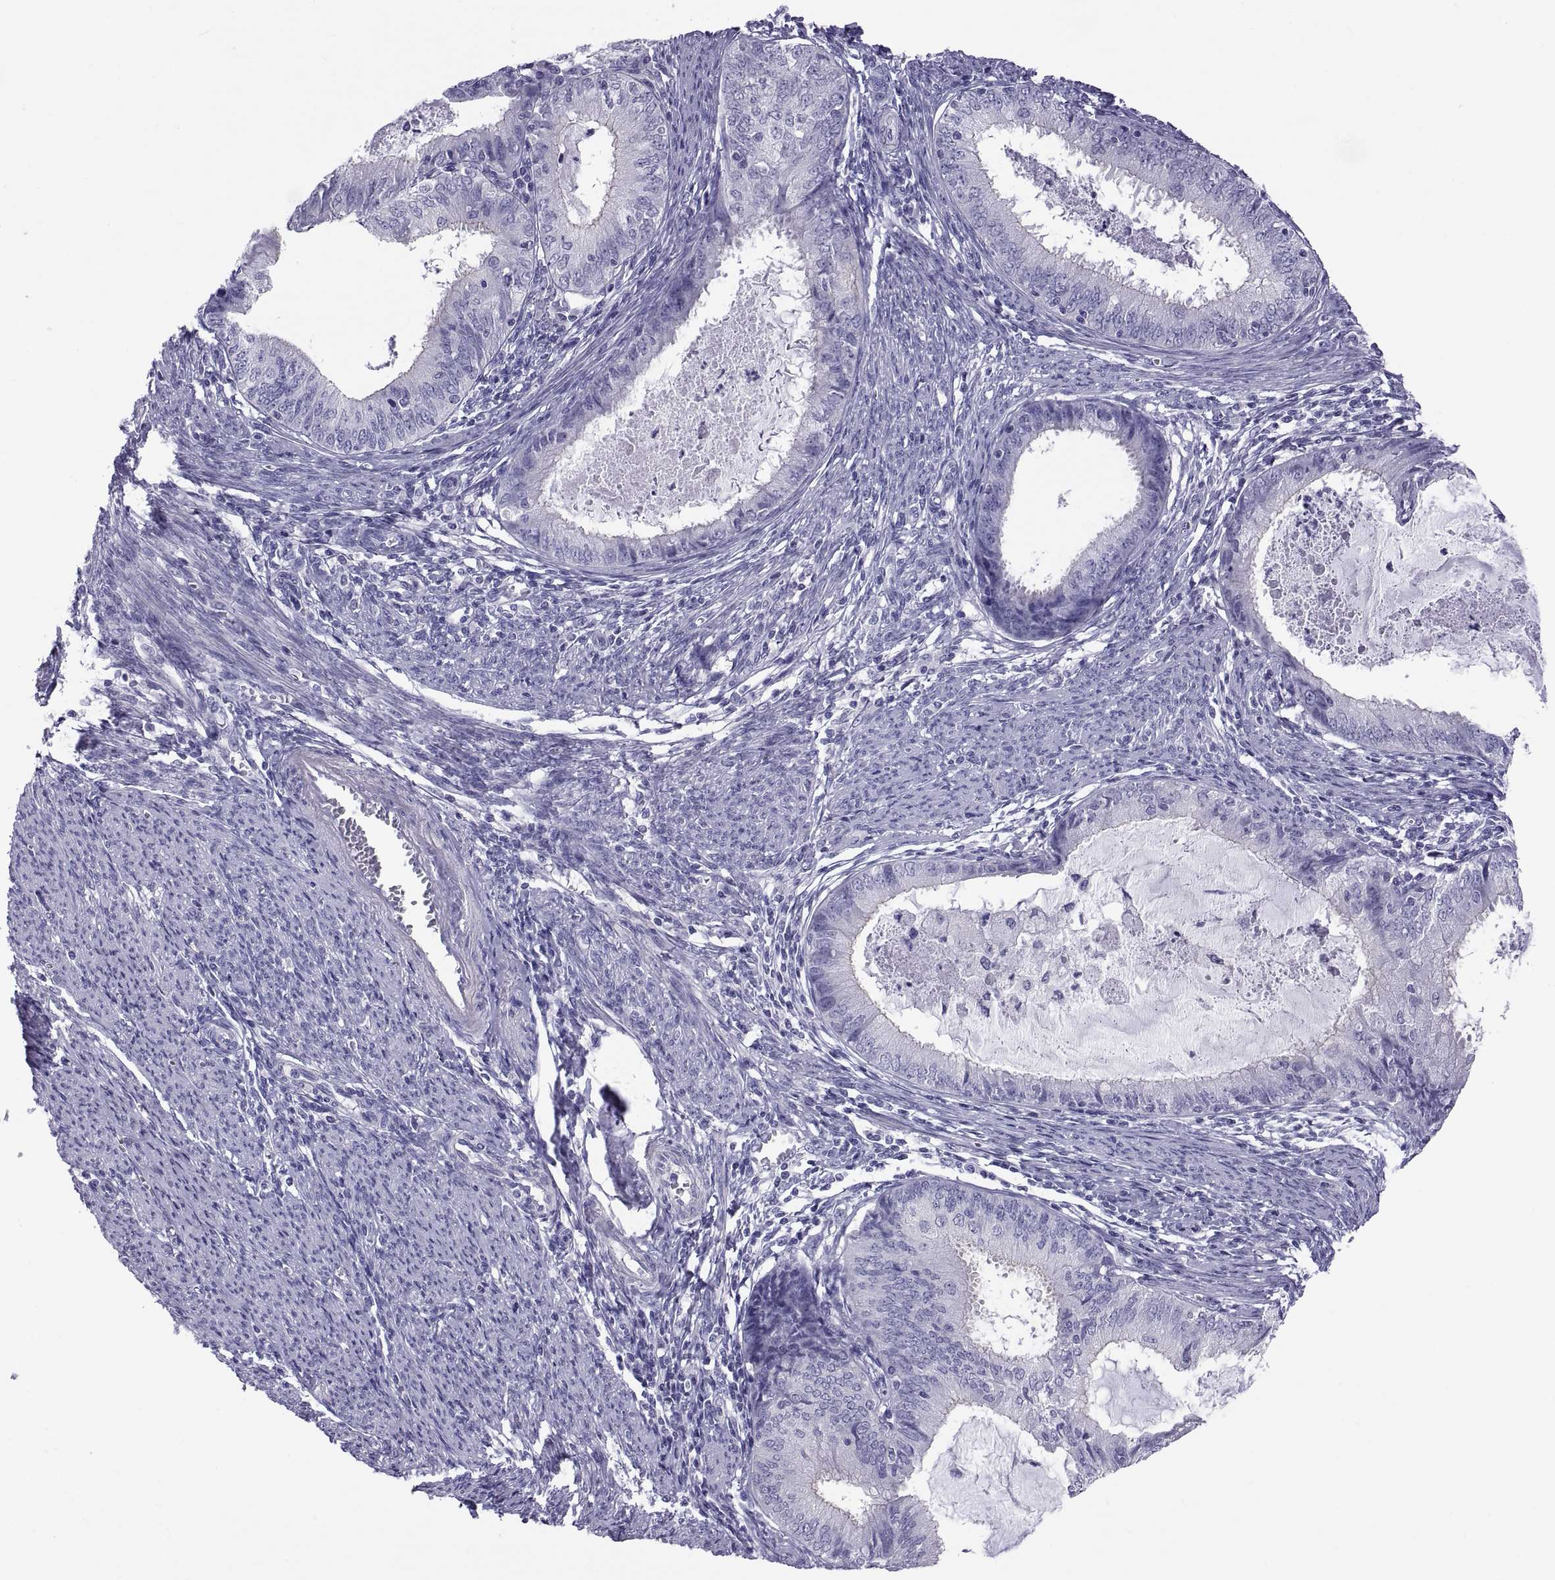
{"staining": {"intensity": "negative", "quantity": "none", "location": "none"}, "tissue": "endometrial cancer", "cell_type": "Tumor cells", "image_type": "cancer", "snomed": [{"axis": "morphology", "description": "Adenocarcinoma, NOS"}, {"axis": "topography", "description": "Endometrium"}], "caption": "Adenocarcinoma (endometrial) stained for a protein using immunohistochemistry reveals no staining tumor cells.", "gene": "RNASE12", "patient": {"sex": "female", "age": 57}}